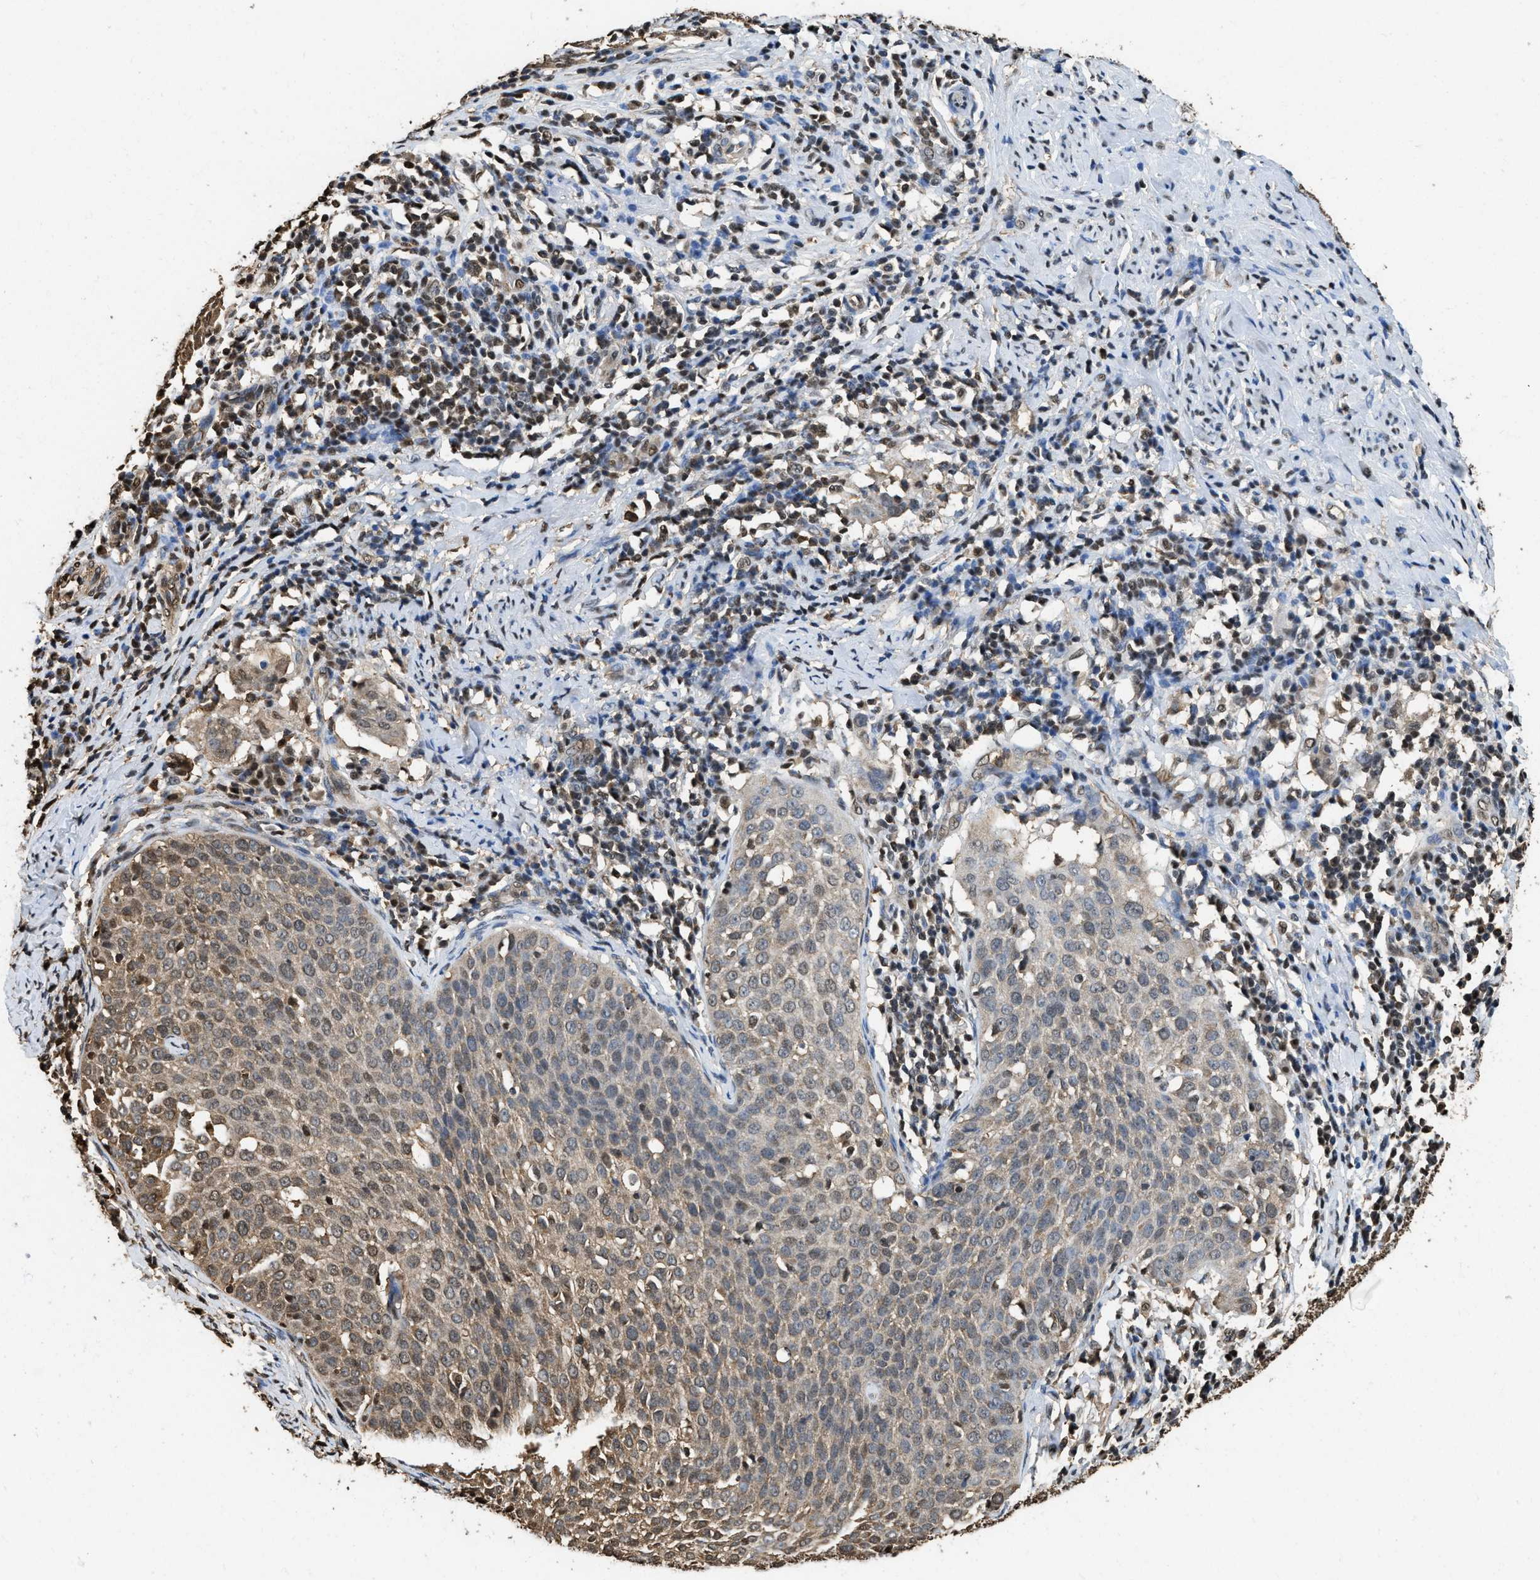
{"staining": {"intensity": "weak", "quantity": ">75%", "location": "cytoplasmic/membranous,nuclear"}, "tissue": "cervical cancer", "cell_type": "Tumor cells", "image_type": "cancer", "snomed": [{"axis": "morphology", "description": "Squamous cell carcinoma, NOS"}, {"axis": "topography", "description": "Cervix"}], "caption": "Protein positivity by immunohistochemistry (IHC) exhibits weak cytoplasmic/membranous and nuclear positivity in about >75% of tumor cells in cervical cancer (squamous cell carcinoma). The staining was performed using DAB to visualize the protein expression in brown, while the nuclei were stained in blue with hematoxylin (Magnification: 20x).", "gene": "GAPDH", "patient": {"sex": "female", "age": 51}}